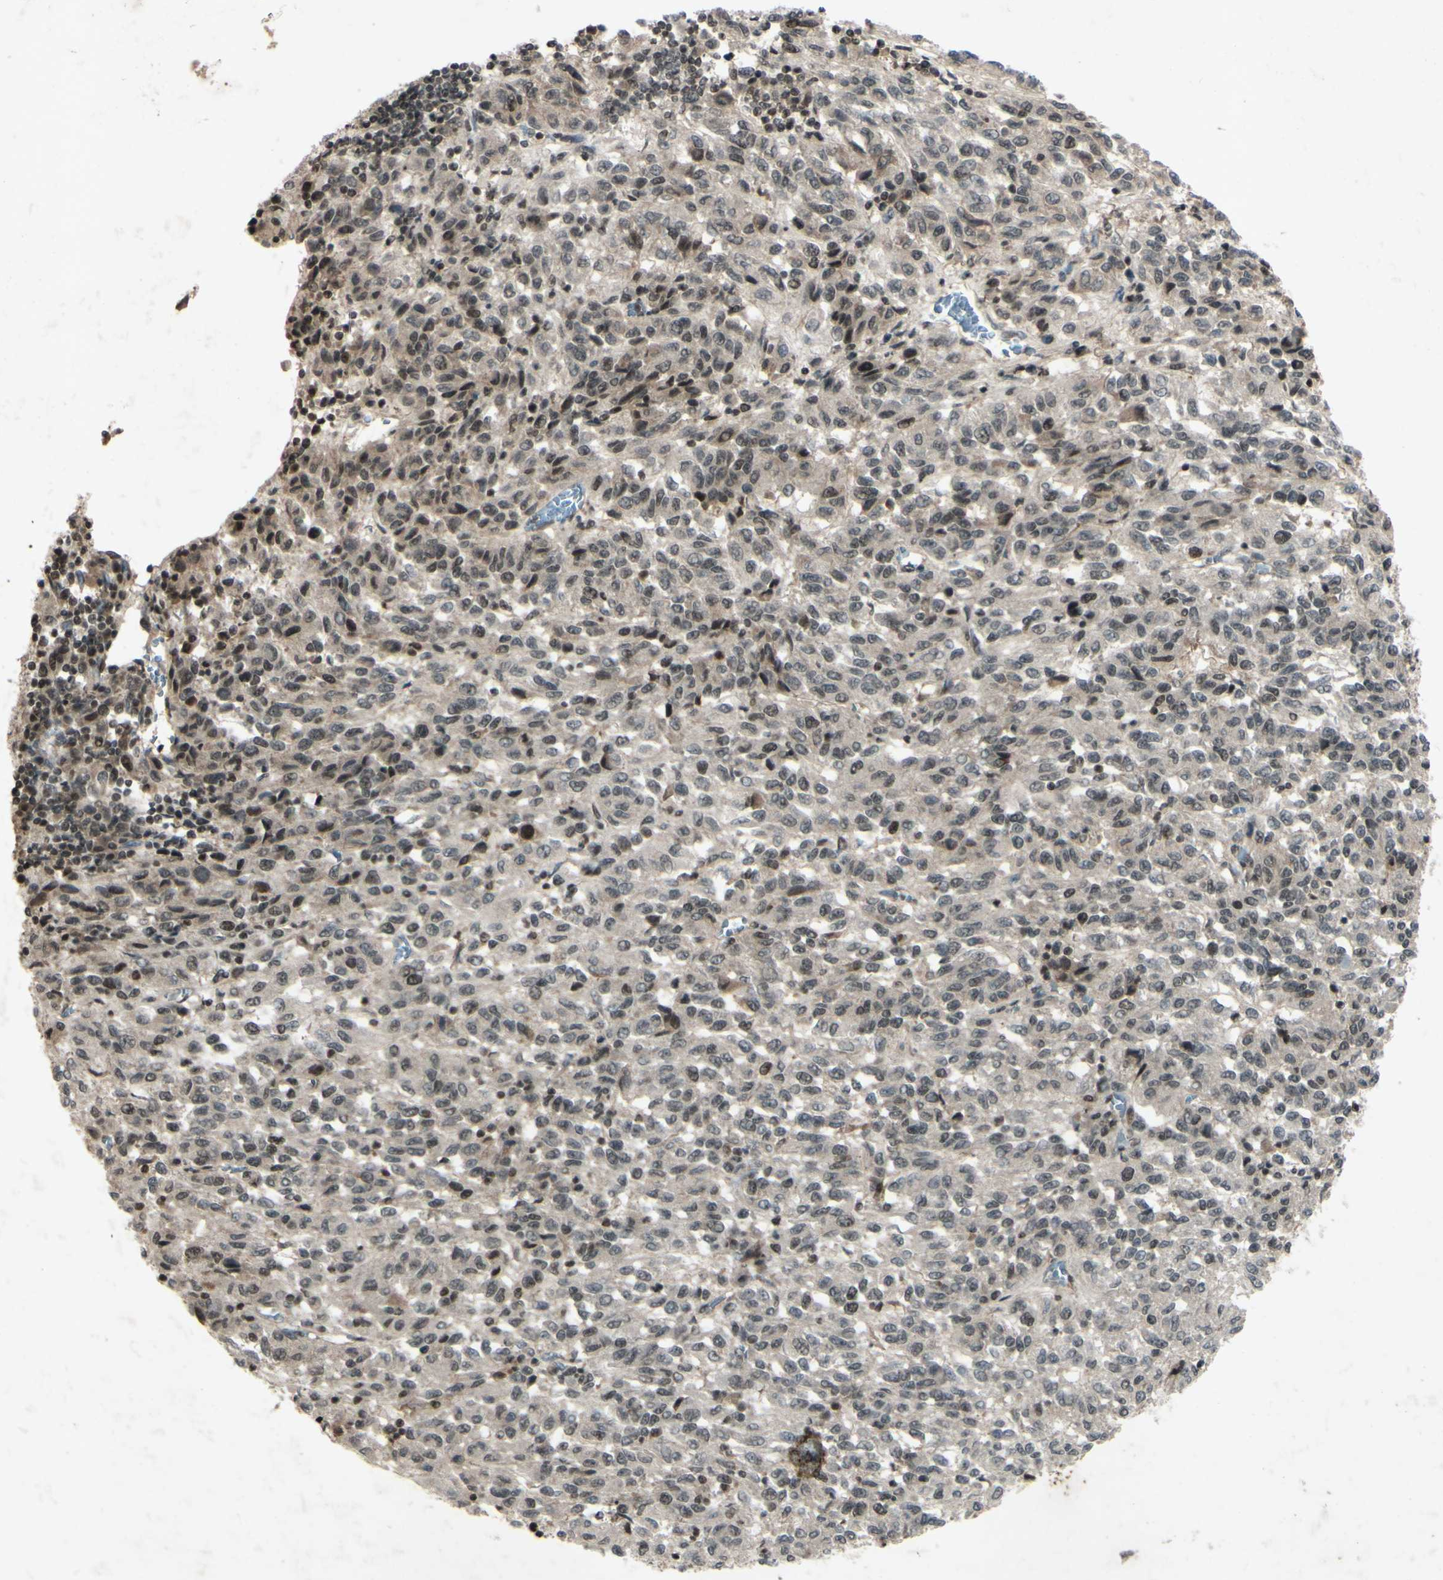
{"staining": {"intensity": "weak", "quantity": "25%-75%", "location": "nuclear"}, "tissue": "melanoma", "cell_type": "Tumor cells", "image_type": "cancer", "snomed": [{"axis": "morphology", "description": "Malignant melanoma, Metastatic site"}, {"axis": "topography", "description": "Lung"}], "caption": "Brown immunohistochemical staining in human malignant melanoma (metastatic site) shows weak nuclear positivity in about 25%-75% of tumor cells. Ihc stains the protein in brown and the nuclei are stained blue.", "gene": "SNW1", "patient": {"sex": "male", "age": 64}}